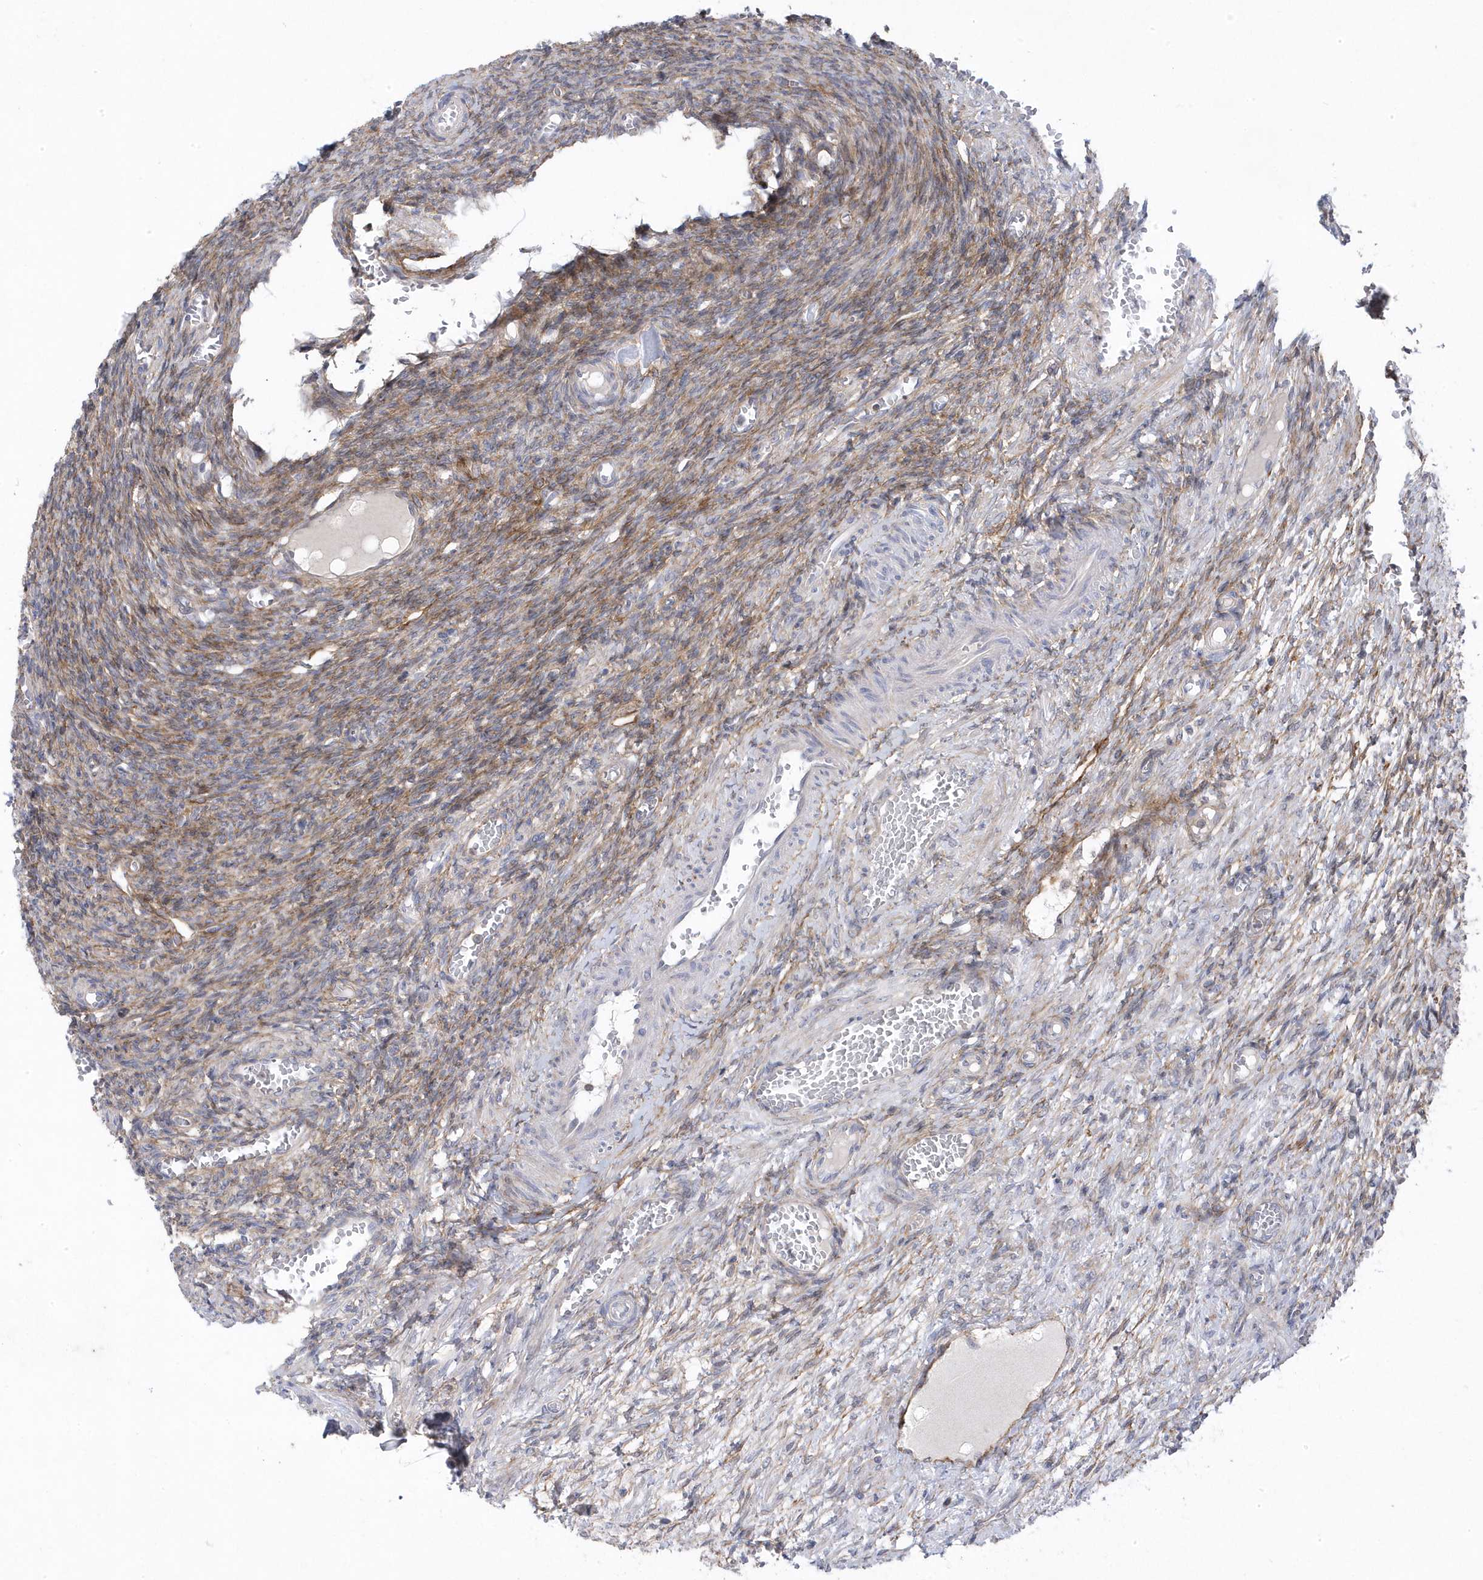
{"staining": {"intensity": "weak", "quantity": "25%-75%", "location": "cytoplasmic/membranous"}, "tissue": "ovary", "cell_type": "Ovarian stroma cells", "image_type": "normal", "snomed": [{"axis": "morphology", "description": "Normal tissue, NOS"}, {"axis": "topography", "description": "Ovary"}], "caption": "A brown stain labels weak cytoplasmic/membranous positivity of a protein in ovarian stroma cells of normal human ovary. (DAB (3,3'-diaminobenzidine) = brown stain, brightfield microscopy at high magnification).", "gene": "ANAPC1", "patient": {"sex": "female", "age": 27}}